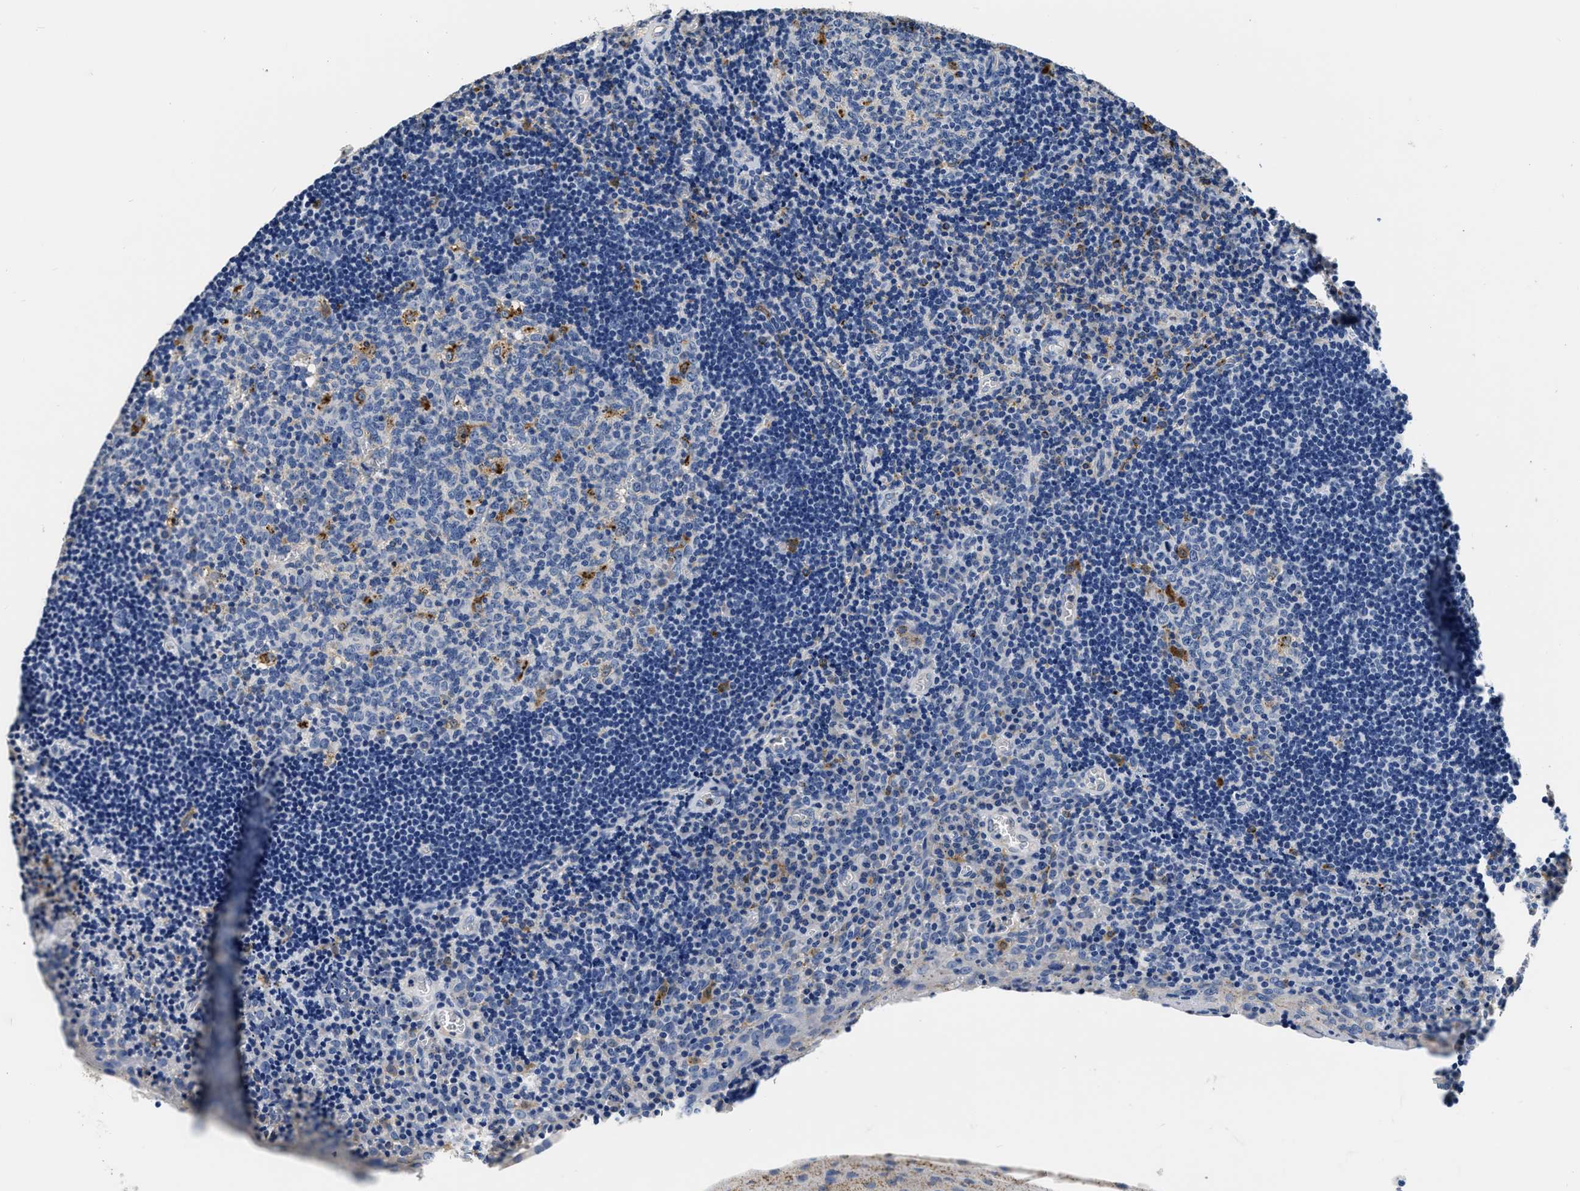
{"staining": {"intensity": "negative", "quantity": "none", "location": "none"}, "tissue": "tonsil", "cell_type": "Germinal center cells", "image_type": "normal", "snomed": [{"axis": "morphology", "description": "Normal tissue, NOS"}, {"axis": "morphology", "description": "Inflammation, NOS"}, {"axis": "topography", "description": "Tonsil"}], "caption": "A high-resolution micrograph shows IHC staining of unremarkable tonsil, which demonstrates no significant staining in germinal center cells. (DAB (3,3'-diaminobenzidine) immunohistochemistry visualized using brightfield microscopy, high magnification).", "gene": "GRN", "patient": {"sex": "female", "age": 31}}